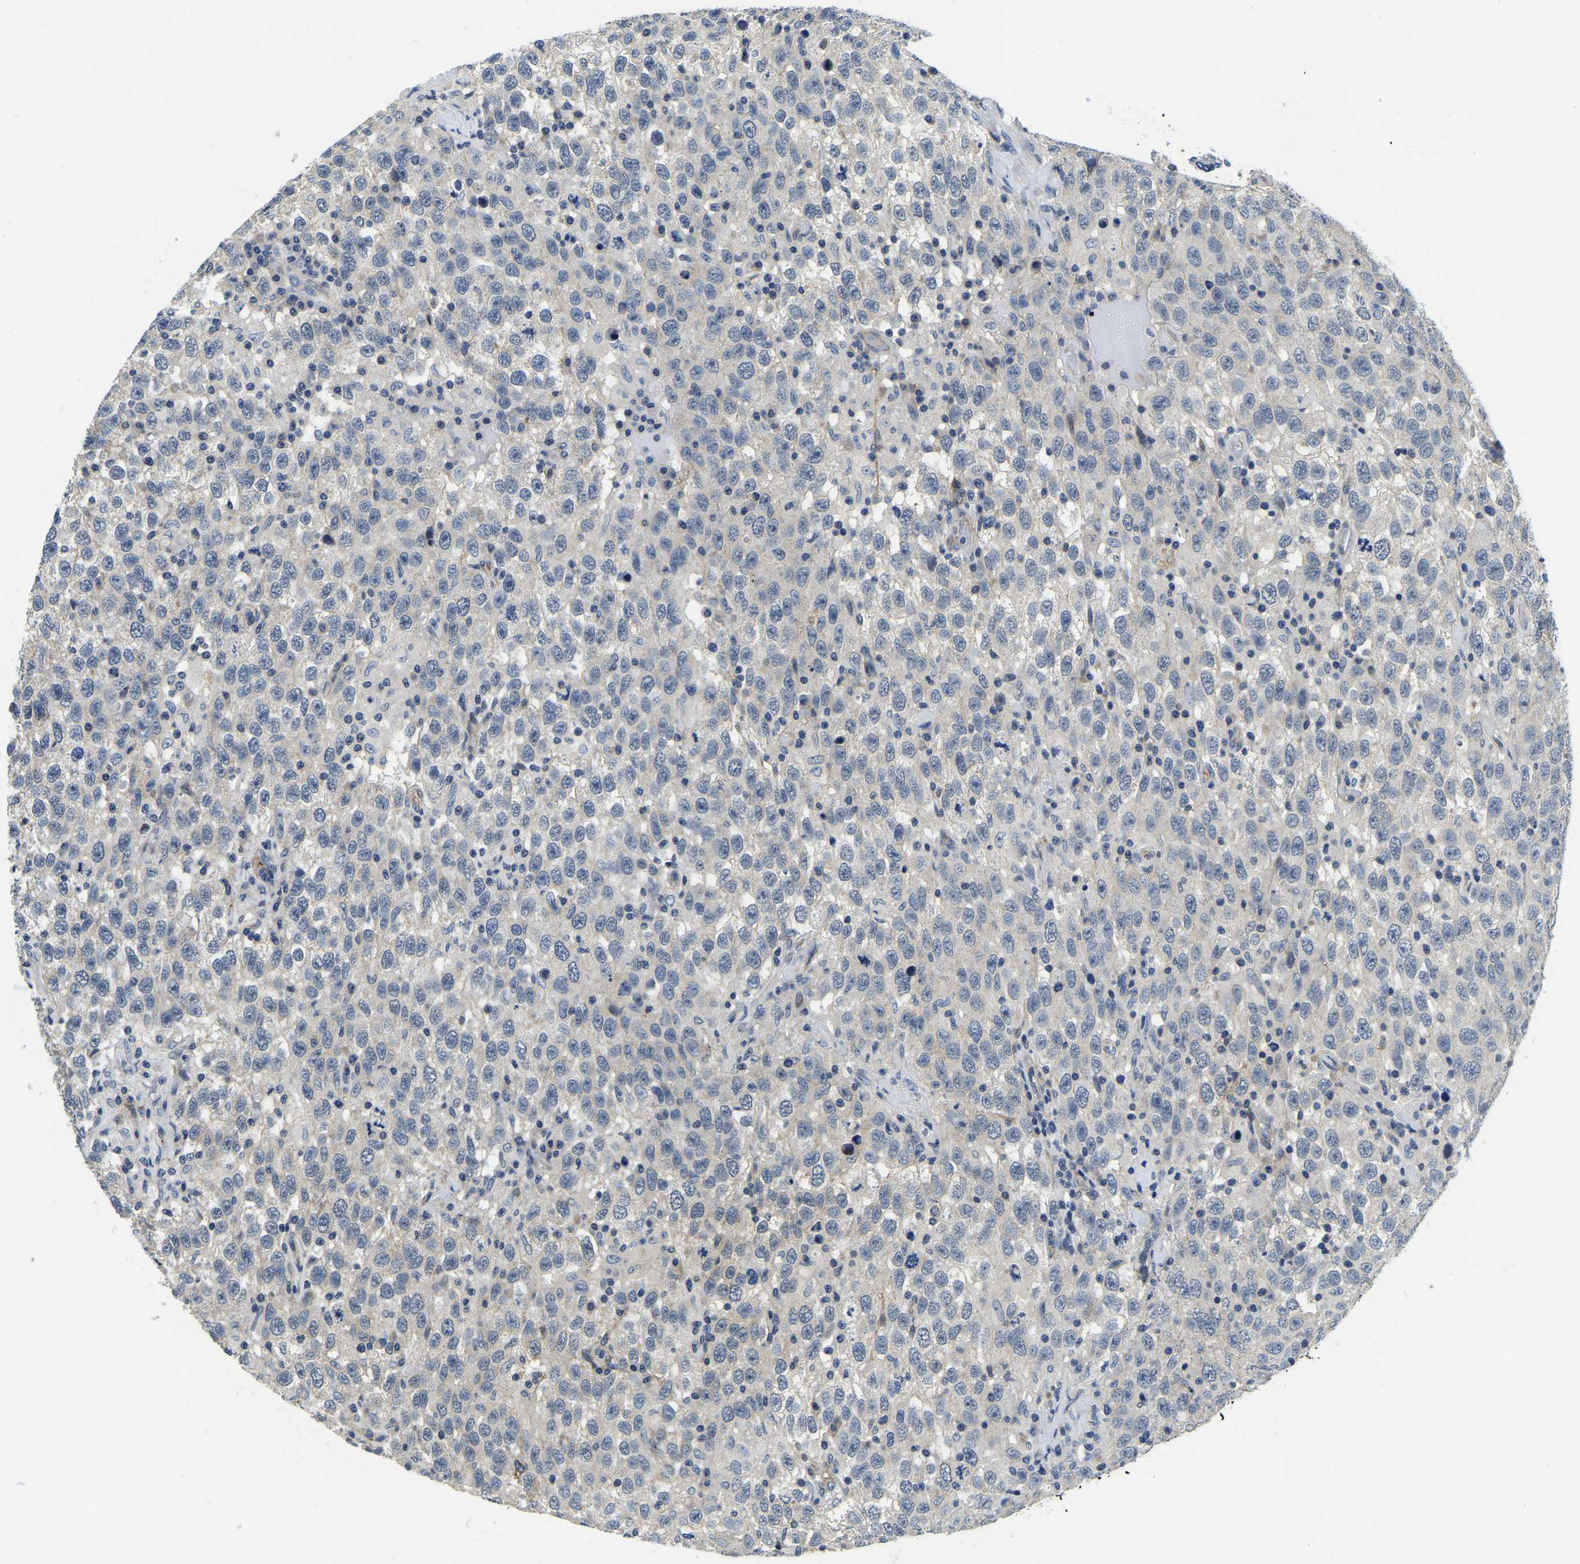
{"staining": {"intensity": "negative", "quantity": "none", "location": "none"}, "tissue": "testis cancer", "cell_type": "Tumor cells", "image_type": "cancer", "snomed": [{"axis": "morphology", "description": "Seminoma, NOS"}, {"axis": "topography", "description": "Testis"}], "caption": "Micrograph shows no protein positivity in tumor cells of testis cancer (seminoma) tissue.", "gene": "ITGA2", "patient": {"sex": "male", "age": 41}}